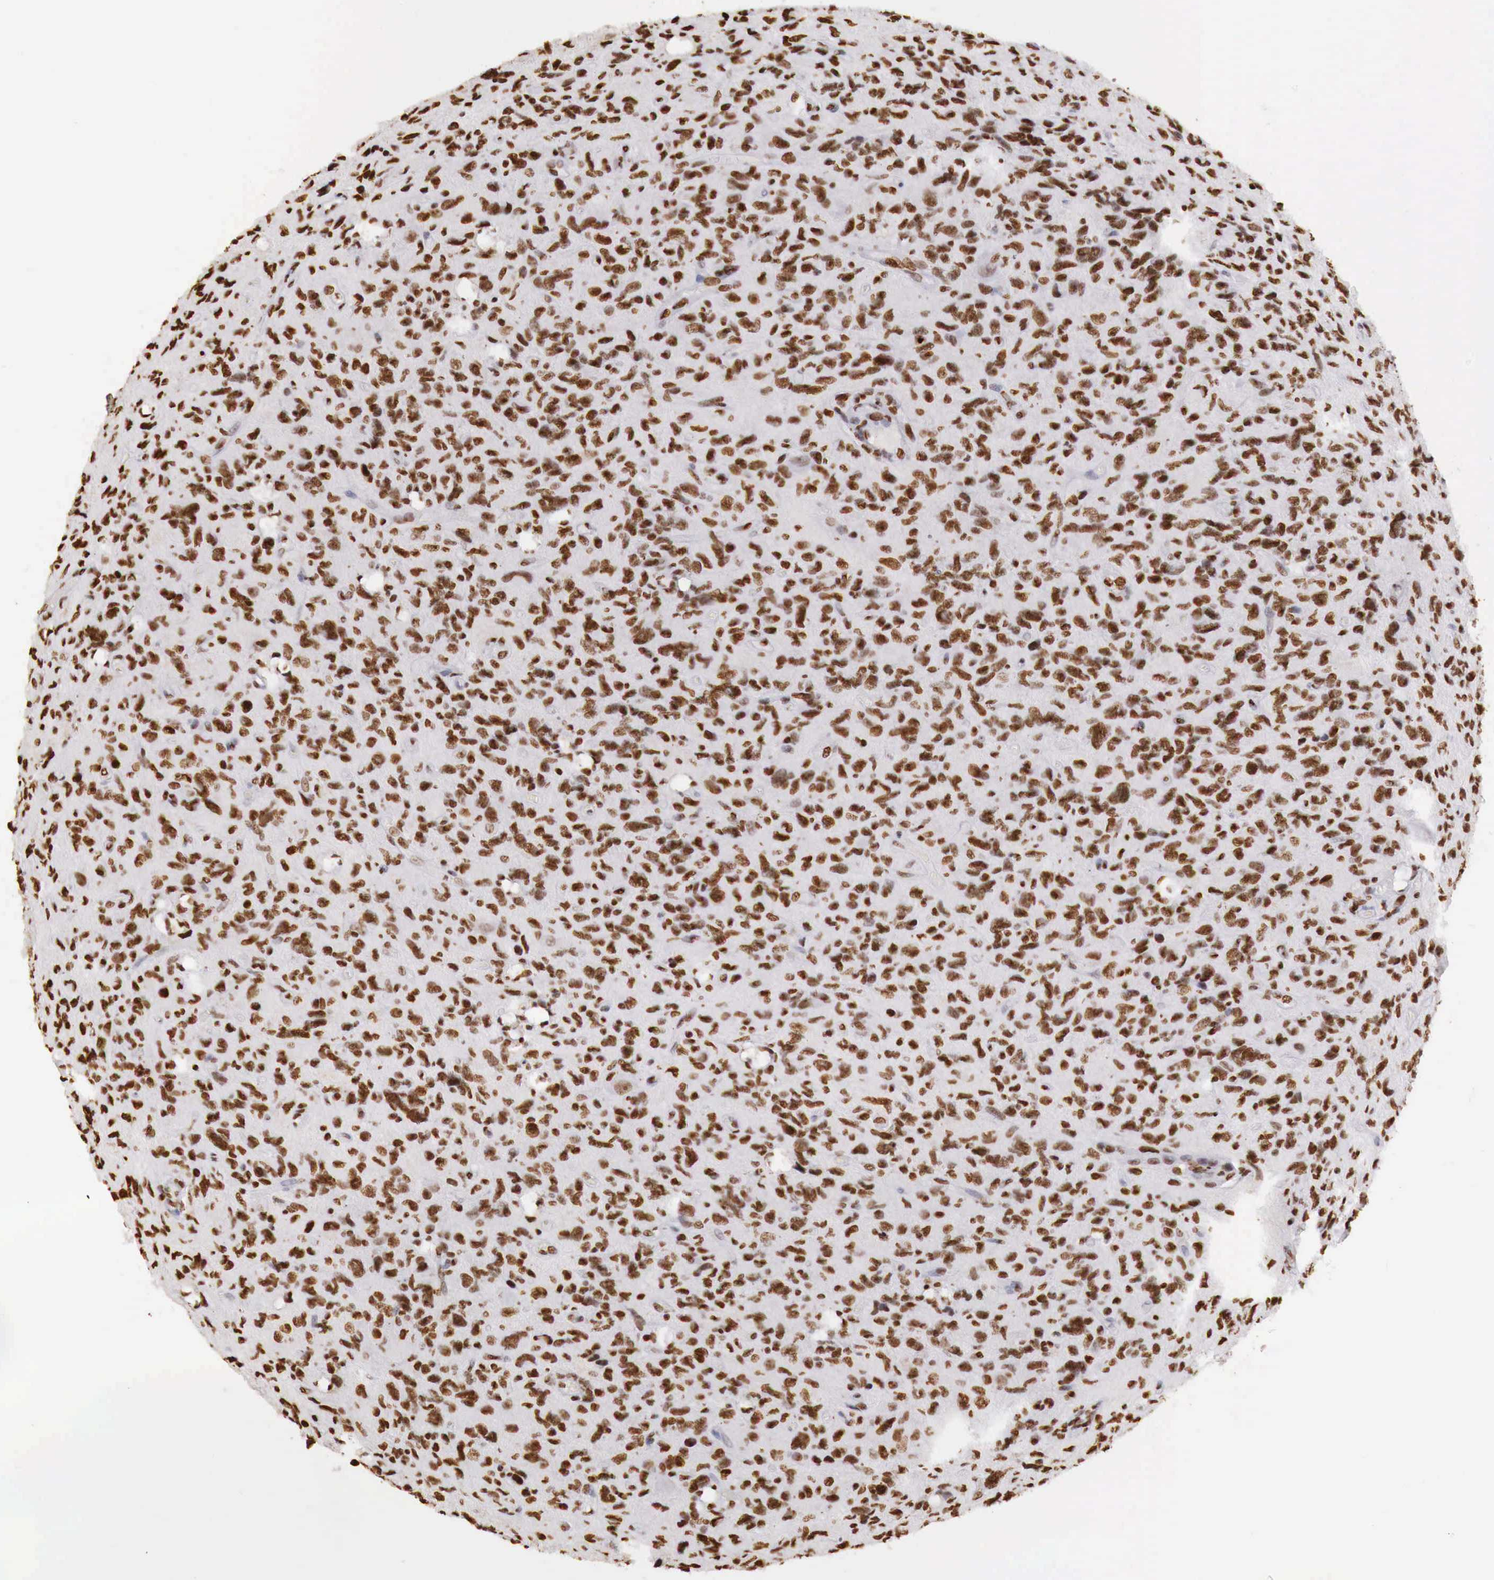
{"staining": {"intensity": "strong", "quantity": ">75%", "location": "nuclear"}, "tissue": "glioma", "cell_type": "Tumor cells", "image_type": "cancer", "snomed": [{"axis": "morphology", "description": "Glioma, malignant, High grade"}, {"axis": "topography", "description": "Brain"}], "caption": "Human malignant glioma (high-grade) stained with a protein marker exhibits strong staining in tumor cells.", "gene": "DKC1", "patient": {"sex": "female", "age": 60}}